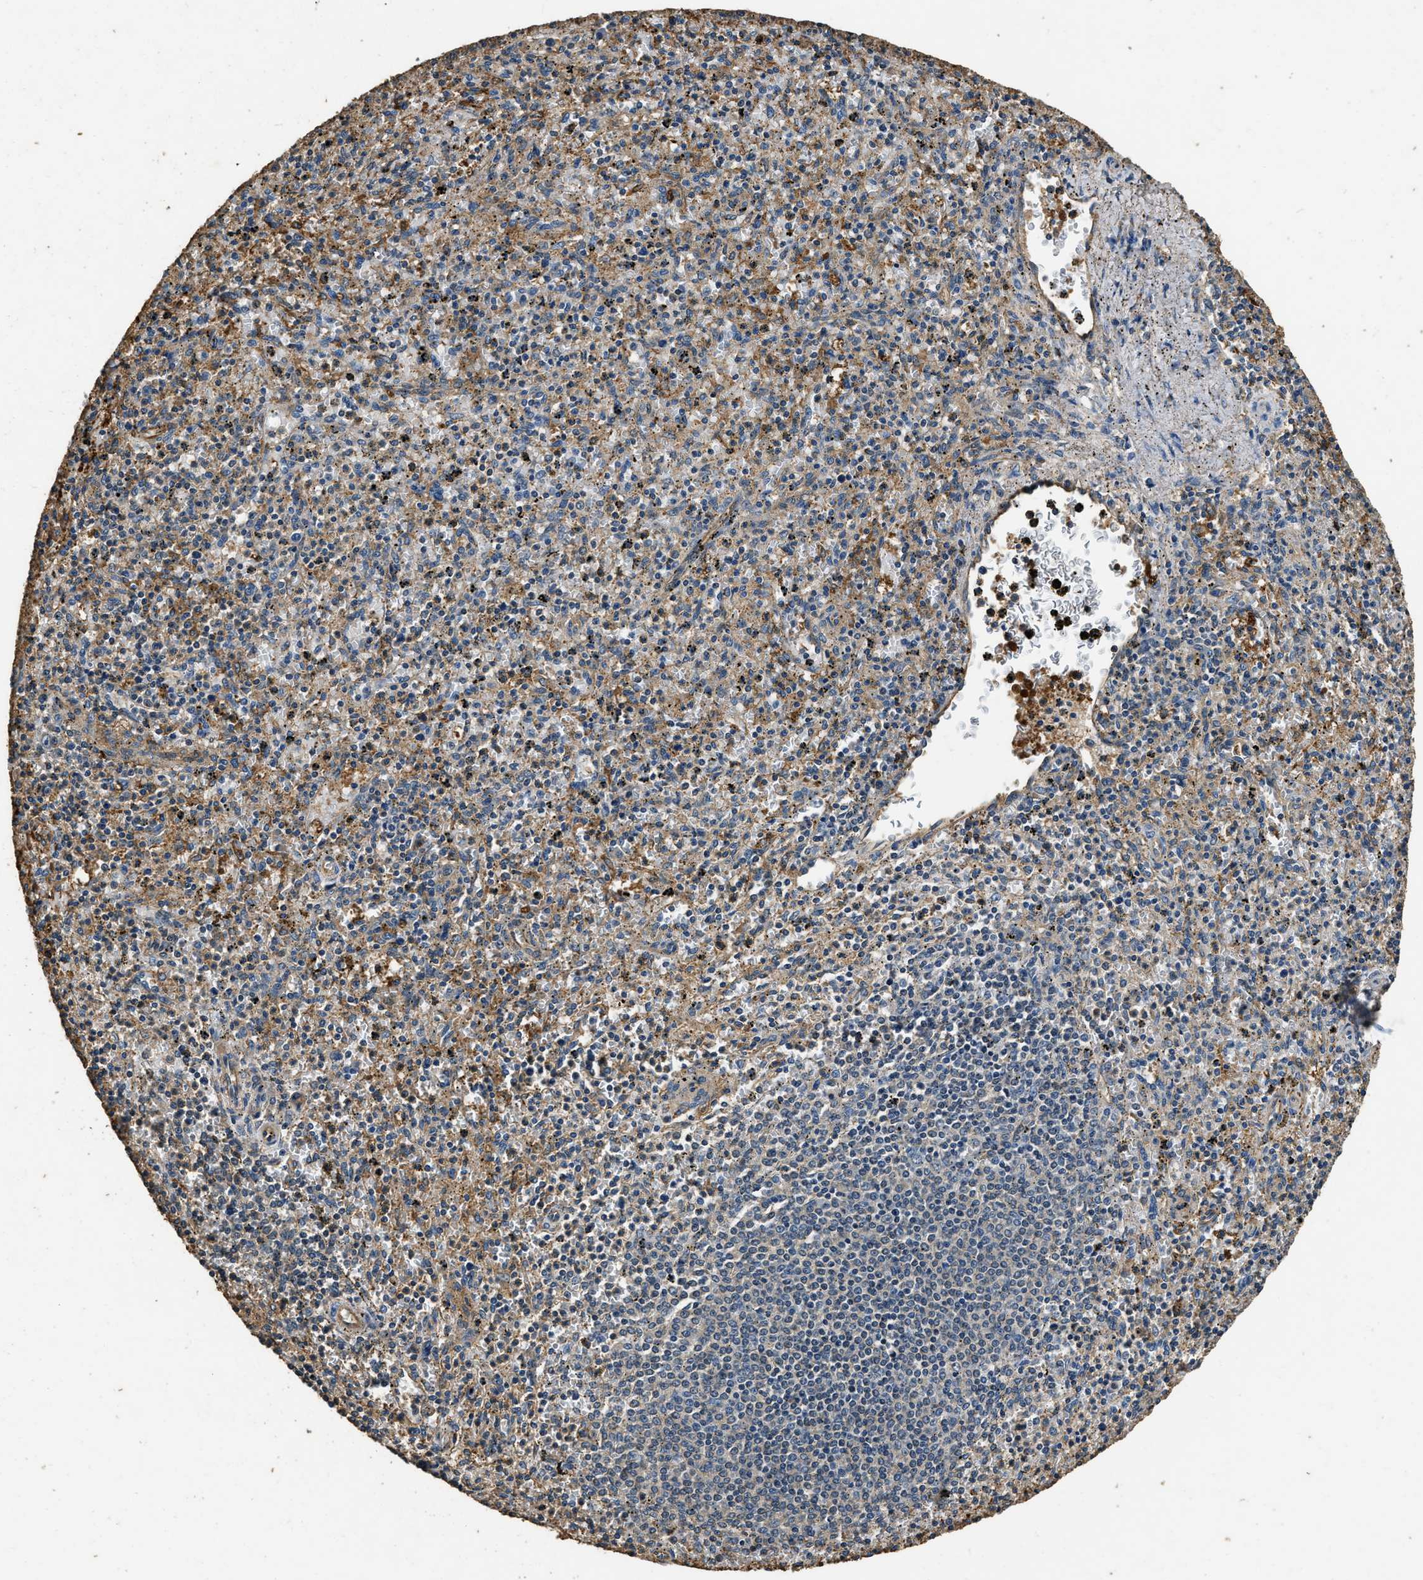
{"staining": {"intensity": "moderate", "quantity": "25%-75%", "location": "cytoplasmic/membranous"}, "tissue": "spleen", "cell_type": "Cells in red pulp", "image_type": "normal", "snomed": [{"axis": "morphology", "description": "Normal tissue, NOS"}, {"axis": "topography", "description": "Spleen"}], "caption": "The immunohistochemical stain labels moderate cytoplasmic/membranous positivity in cells in red pulp of normal spleen.", "gene": "MIB1", "patient": {"sex": "male", "age": 72}}